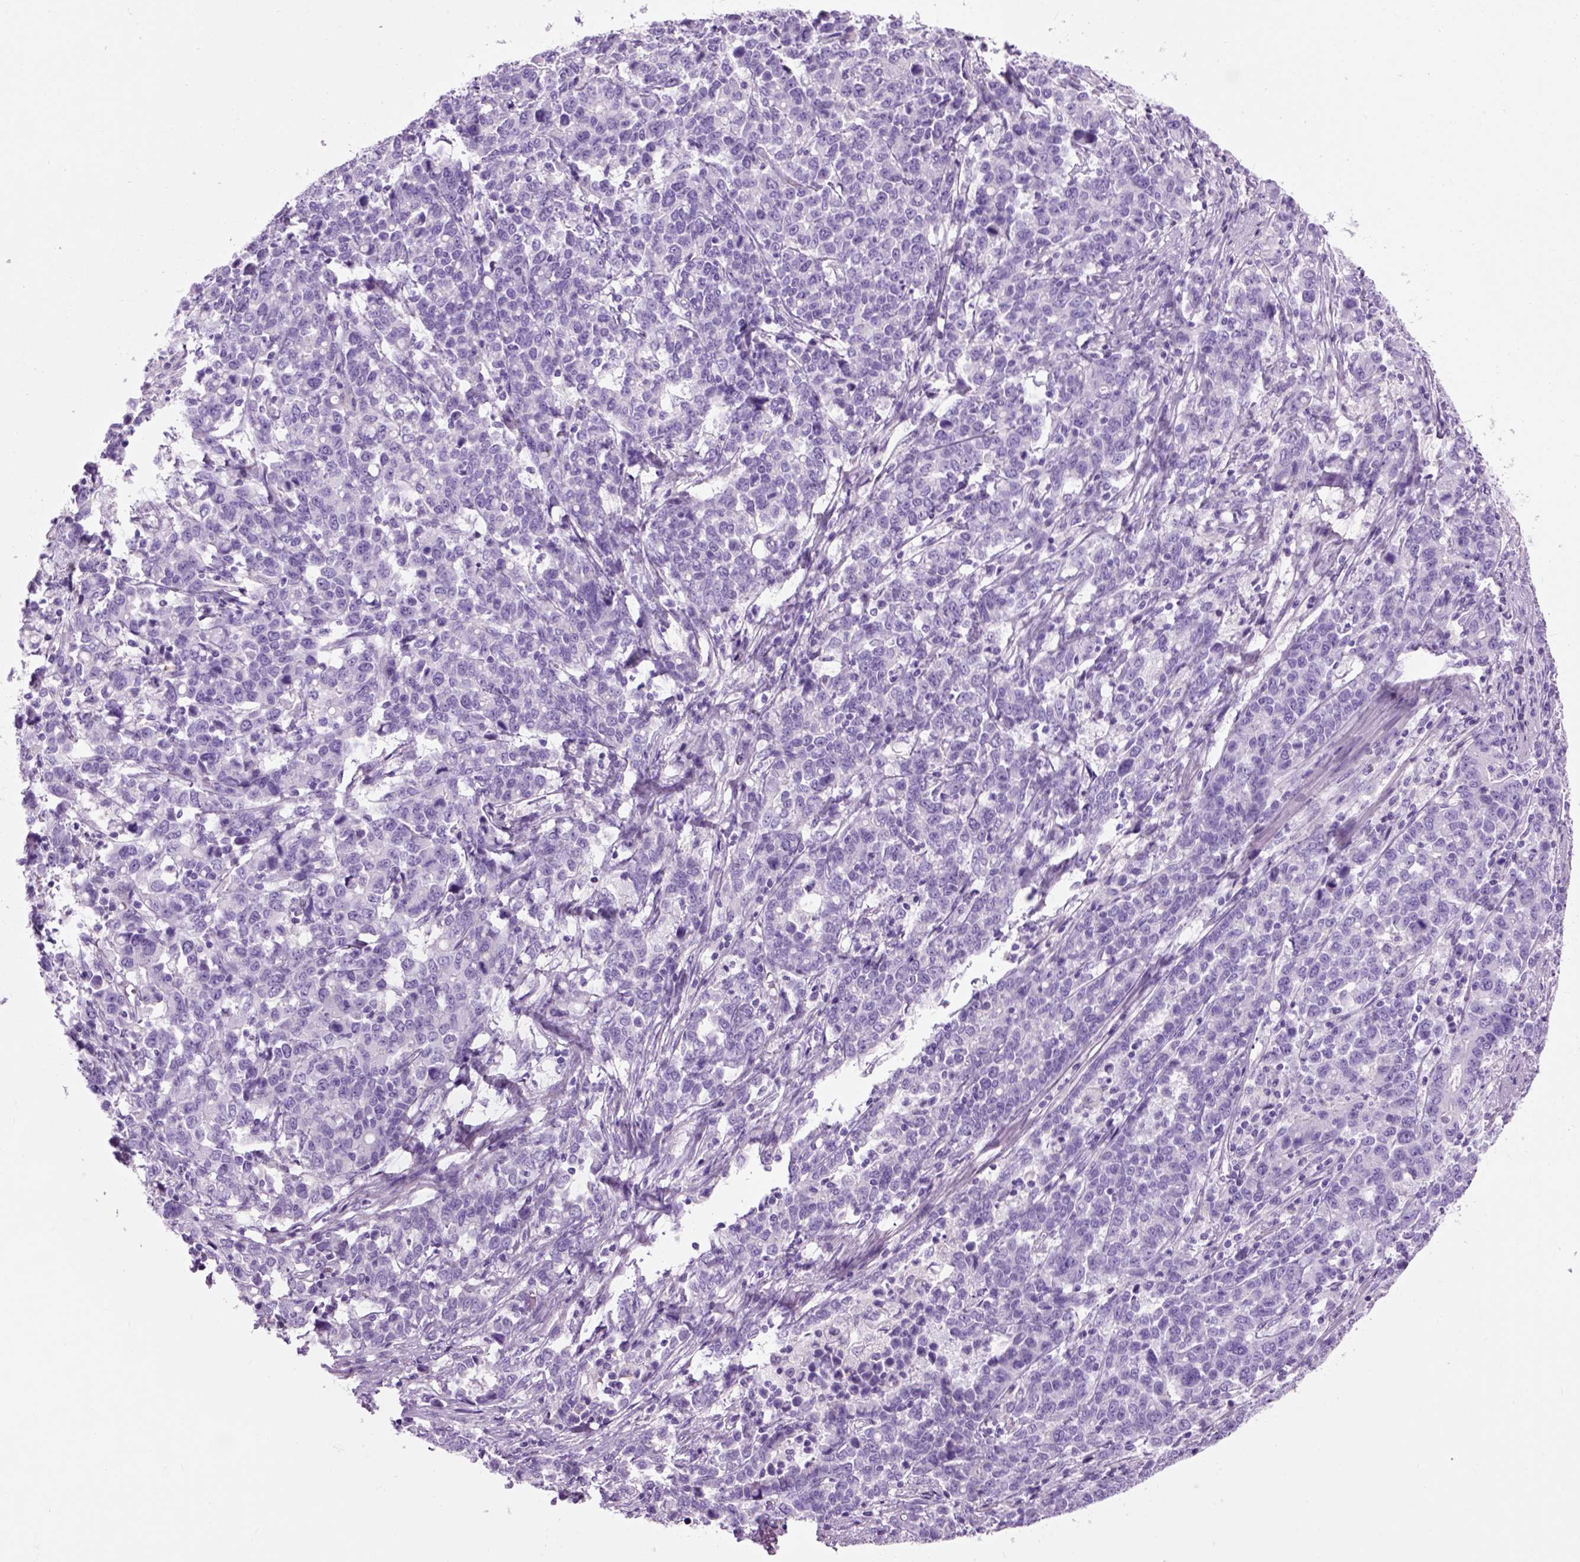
{"staining": {"intensity": "negative", "quantity": "none", "location": "none"}, "tissue": "stomach cancer", "cell_type": "Tumor cells", "image_type": "cancer", "snomed": [{"axis": "morphology", "description": "Adenocarcinoma, NOS"}, {"axis": "topography", "description": "Stomach, upper"}], "caption": "Tumor cells are negative for brown protein staining in stomach cancer. (DAB immunohistochemistry with hematoxylin counter stain).", "gene": "GABRB2", "patient": {"sex": "male", "age": 69}}